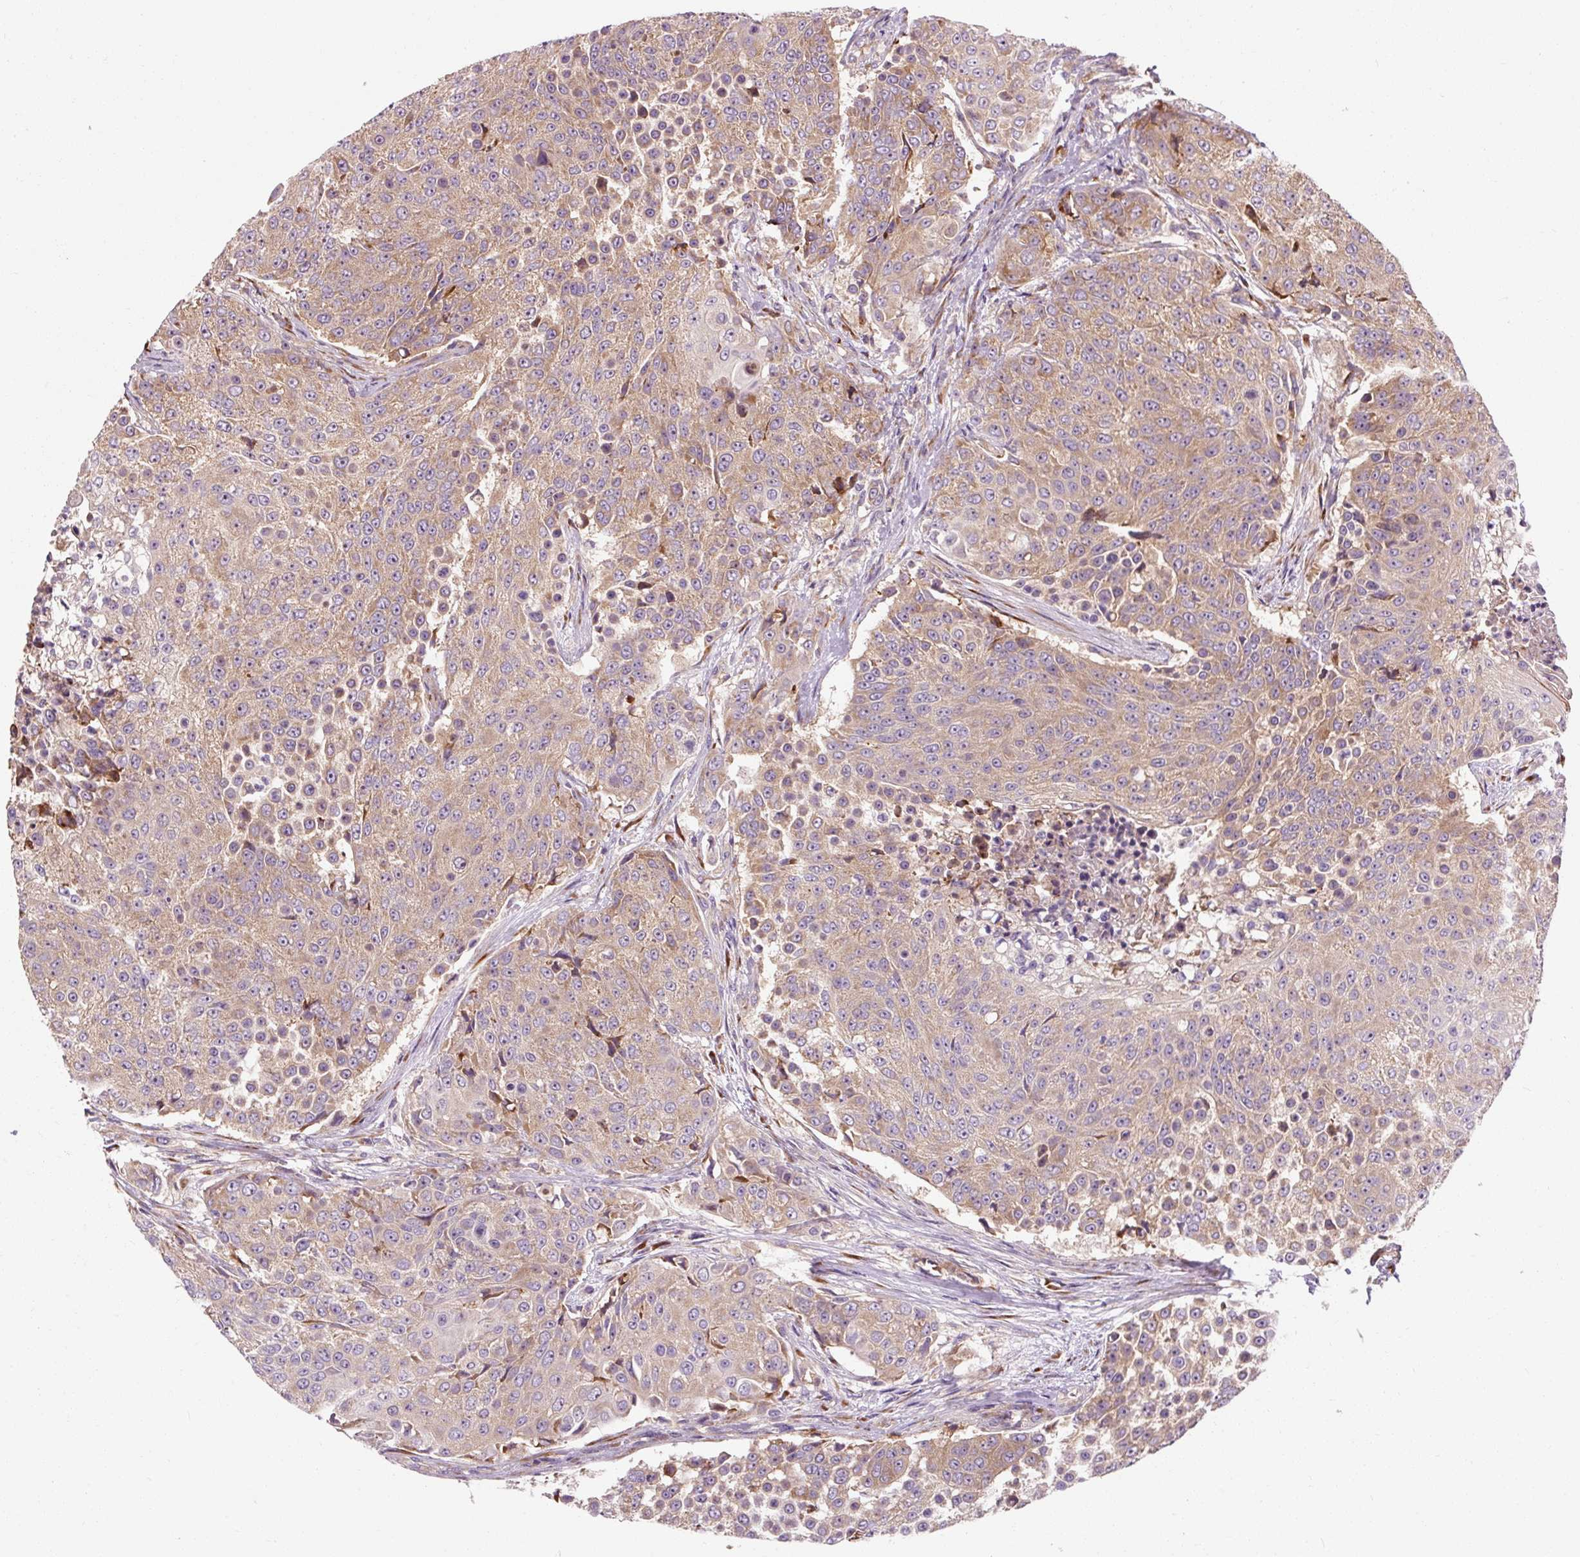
{"staining": {"intensity": "moderate", "quantity": "25%-75%", "location": "cytoplasmic/membranous"}, "tissue": "urothelial cancer", "cell_type": "Tumor cells", "image_type": "cancer", "snomed": [{"axis": "morphology", "description": "Urothelial carcinoma, High grade"}, {"axis": "topography", "description": "Urinary bladder"}], "caption": "Immunohistochemical staining of human urothelial cancer reveals medium levels of moderate cytoplasmic/membranous expression in about 25%-75% of tumor cells.", "gene": "PRSS48", "patient": {"sex": "female", "age": 63}}